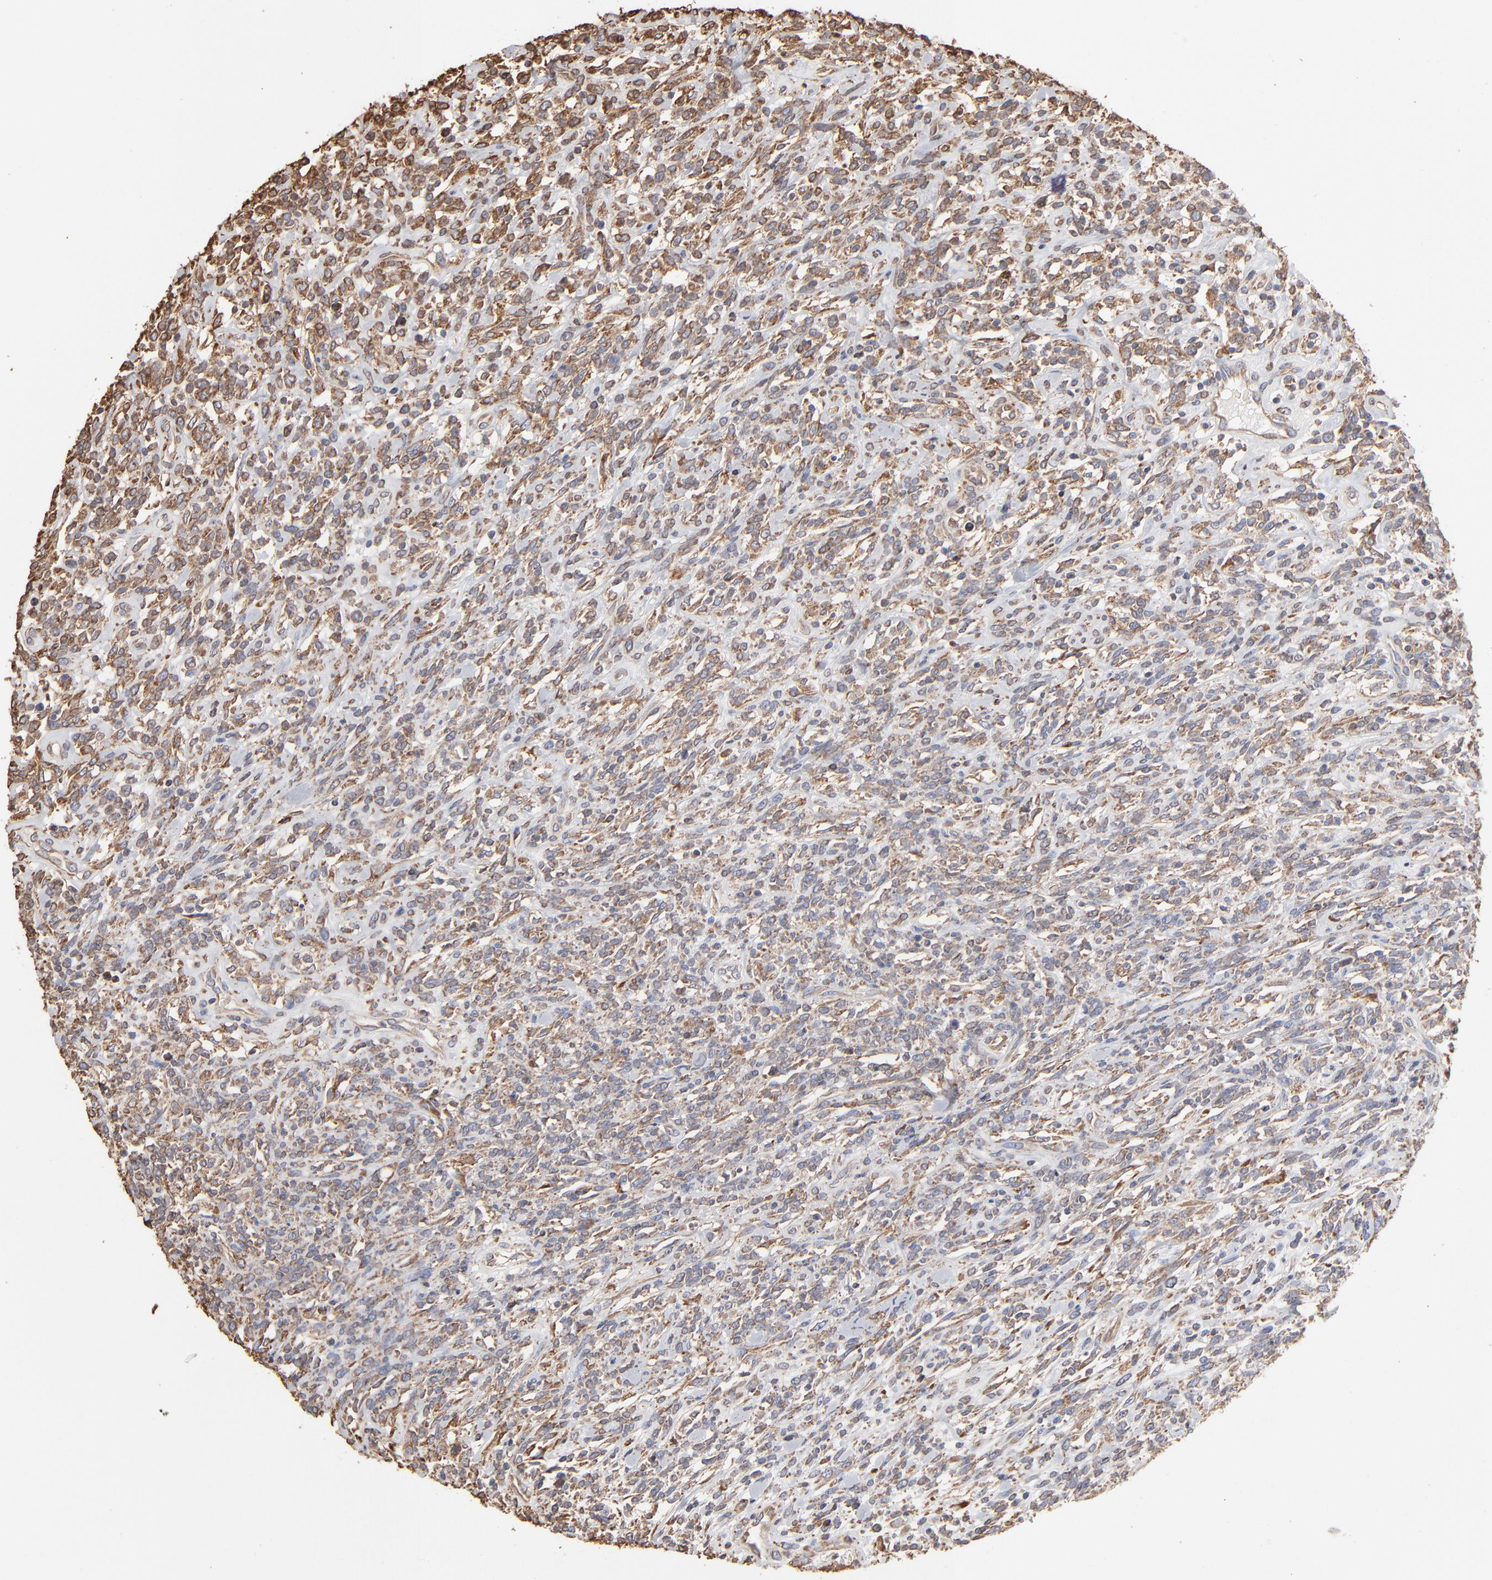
{"staining": {"intensity": "negative", "quantity": "none", "location": "none"}, "tissue": "lymphoma", "cell_type": "Tumor cells", "image_type": "cancer", "snomed": [{"axis": "morphology", "description": "Malignant lymphoma, non-Hodgkin's type, High grade"}, {"axis": "topography", "description": "Lymph node"}], "caption": "Tumor cells are negative for brown protein staining in lymphoma.", "gene": "PDIA3", "patient": {"sex": "female", "age": 73}}